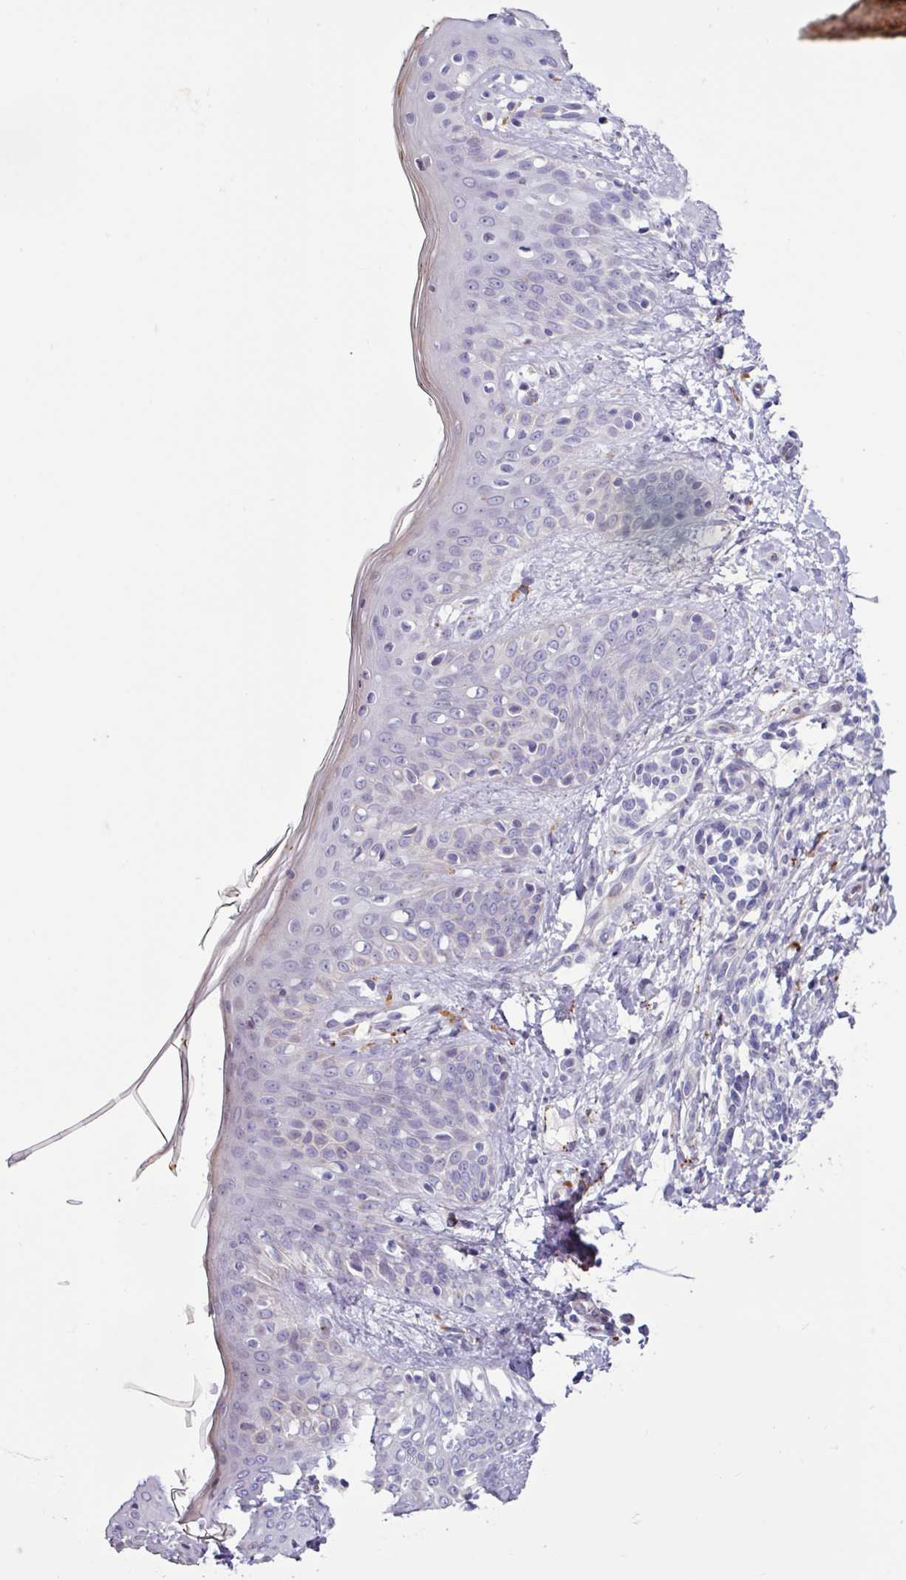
{"staining": {"intensity": "negative", "quantity": "none", "location": "none"}, "tissue": "skin", "cell_type": "Fibroblasts", "image_type": "normal", "snomed": [{"axis": "morphology", "description": "Normal tissue, NOS"}, {"axis": "topography", "description": "Skin"}], "caption": "The micrograph demonstrates no staining of fibroblasts in unremarkable skin. (DAB immunohistochemistry, high magnification).", "gene": "AMIGO2", "patient": {"sex": "male", "age": 16}}